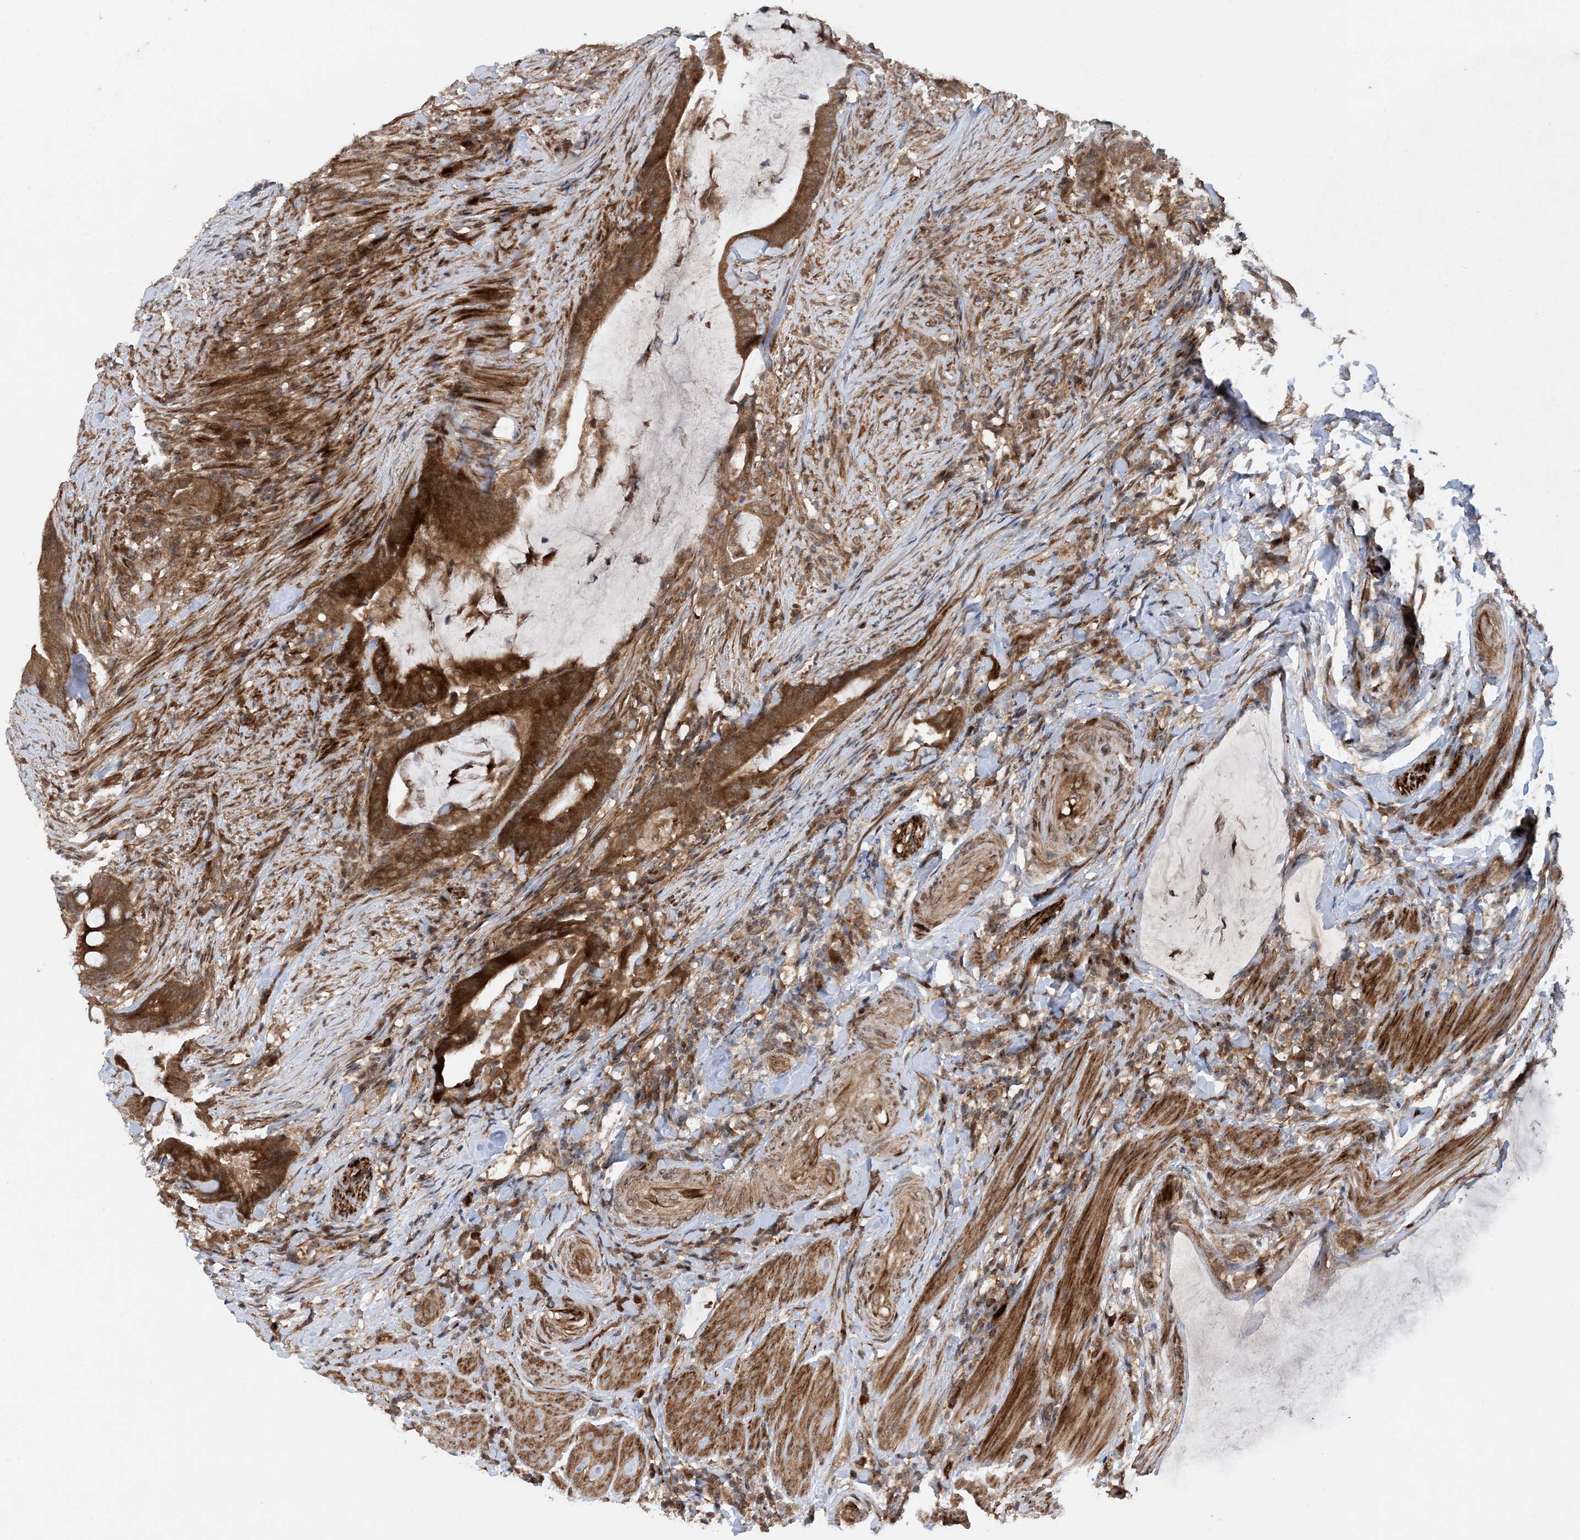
{"staining": {"intensity": "strong", "quantity": ">75%", "location": "cytoplasmic/membranous"}, "tissue": "colorectal cancer", "cell_type": "Tumor cells", "image_type": "cancer", "snomed": [{"axis": "morphology", "description": "Adenocarcinoma, NOS"}, {"axis": "topography", "description": "Colon"}], "caption": "Colorectal adenocarcinoma was stained to show a protein in brown. There is high levels of strong cytoplasmic/membranous expression in about >75% of tumor cells. (Stains: DAB (3,3'-diaminobenzidine) in brown, nuclei in blue, Microscopy: brightfield microscopy at high magnification).", "gene": "HEMK1", "patient": {"sex": "female", "age": 66}}